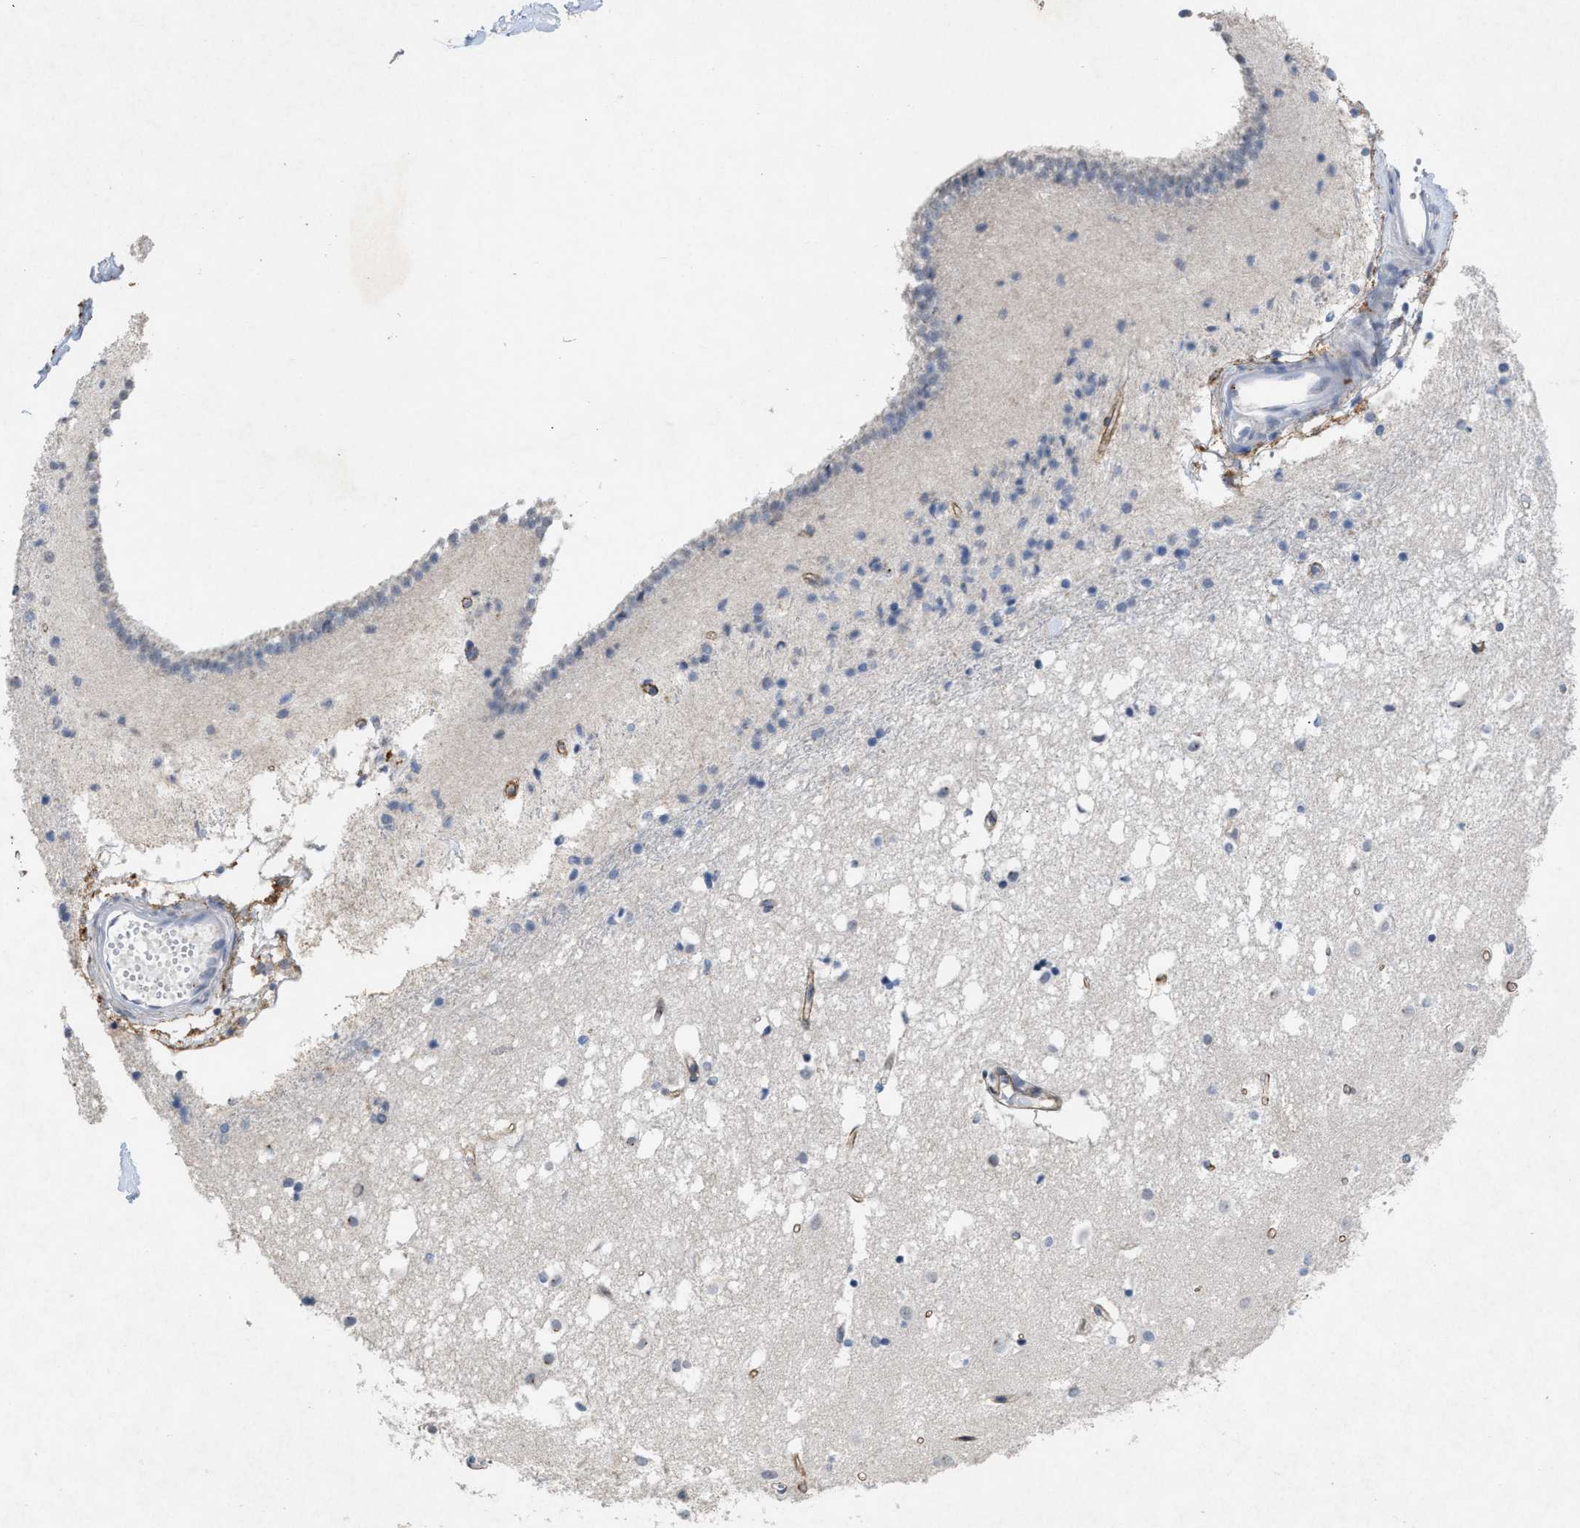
{"staining": {"intensity": "negative", "quantity": "none", "location": "none"}, "tissue": "caudate", "cell_type": "Glial cells", "image_type": "normal", "snomed": [{"axis": "morphology", "description": "Normal tissue, NOS"}, {"axis": "topography", "description": "Lateral ventricle wall"}], "caption": "High magnification brightfield microscopy of benign caudate stained with DAB (3,3'-diaminobenzidine) (brown) and counterstained with hematoxylin (blue): glial cells show no significant expression. (Brightfield microscopy of DAB (3,3'-diaminobenzidine) immunohistochemistry at high magnification).", "gene": "PDGFRA", "patient": {"sex": "male", "age": 45}}